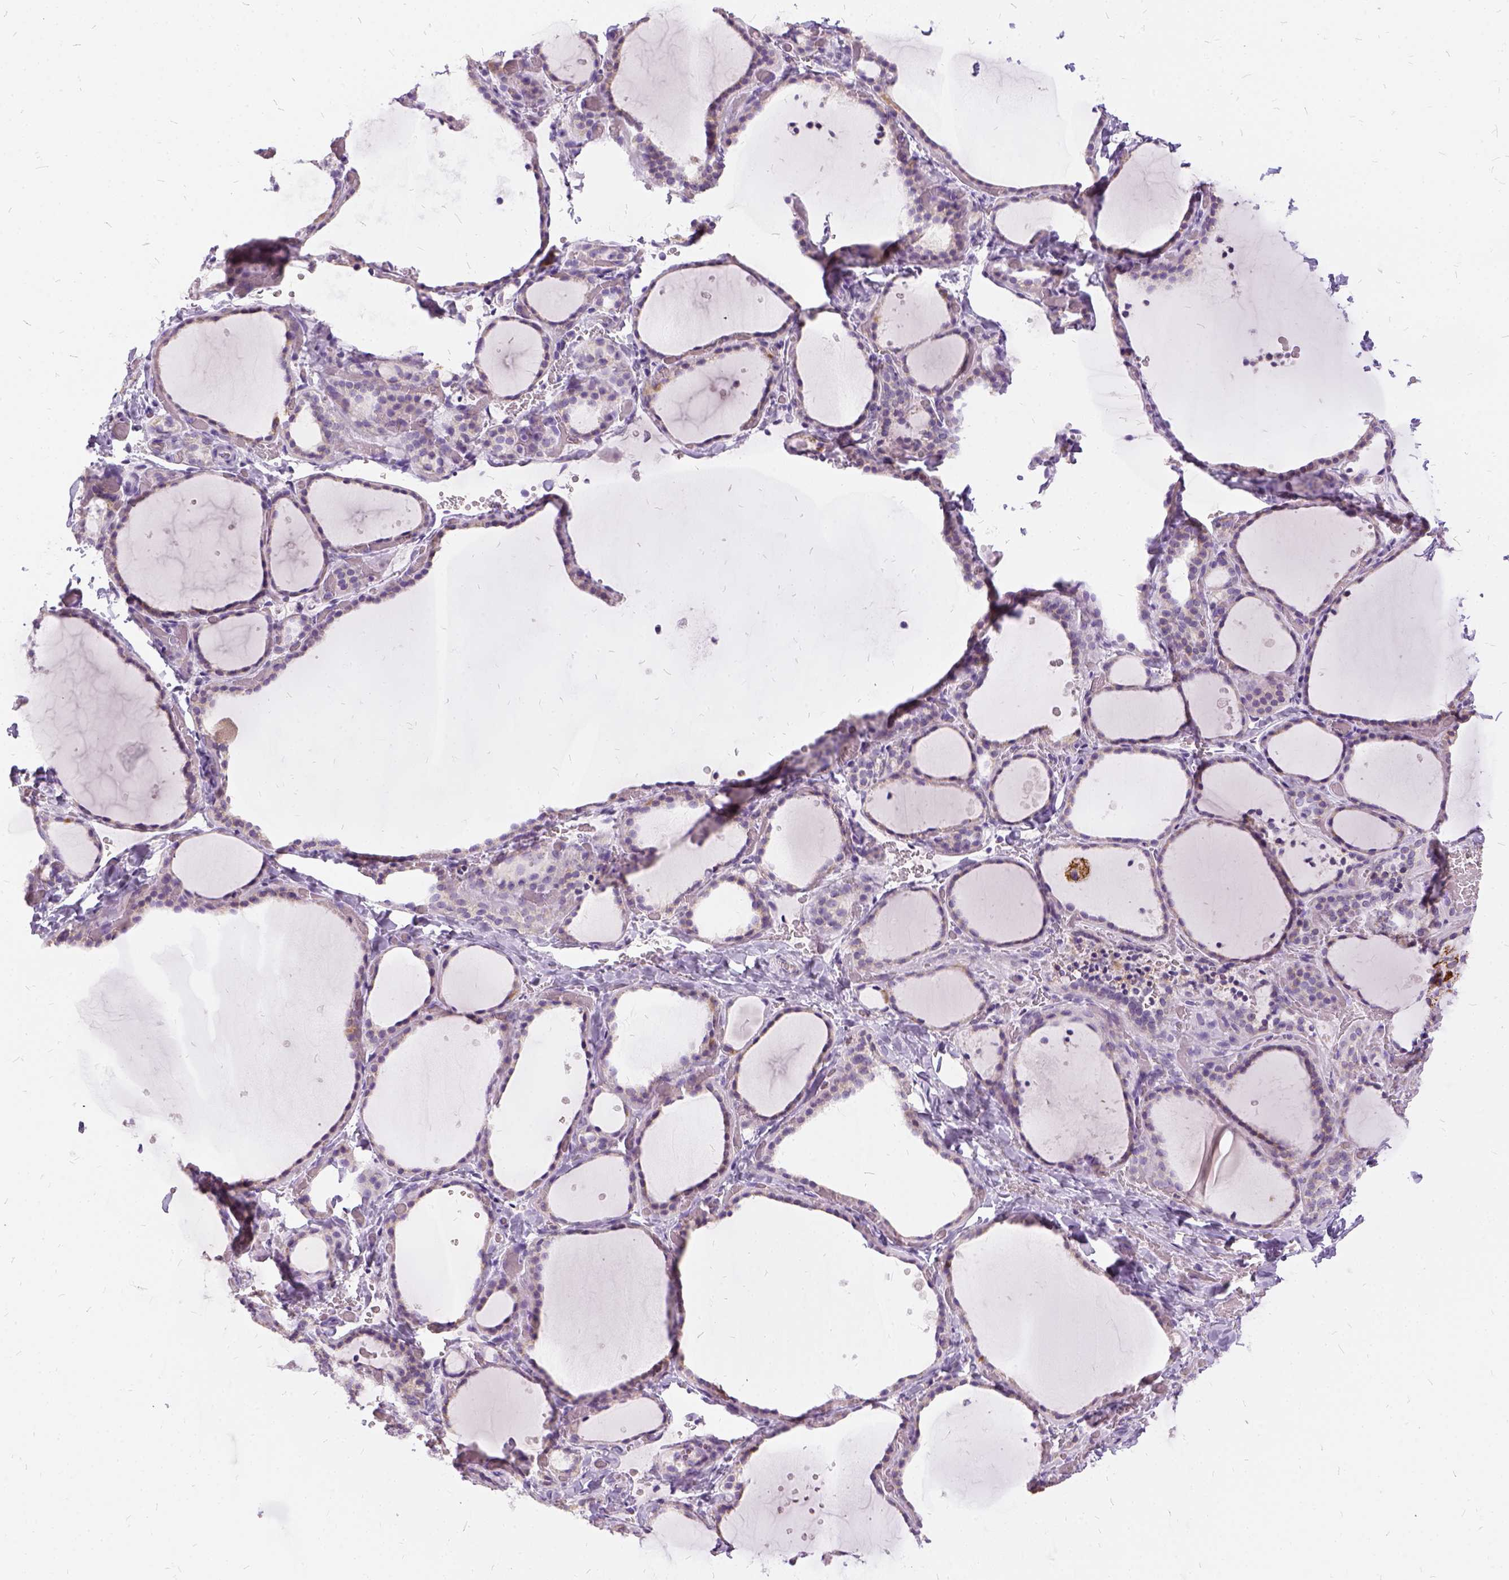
{"staining": {"intensity": "moderate", "quantity": "<25%", "location": "cytoplasmic/membranous"}, "tissue": "thyroid gland", "cell_type": "Glandular cells", "image_type": "normal", "snomed": [{"axis": "morphology", "description": "Normal tissue, NOS"}, {"axis": "topography", "description": "Thyroid gland"}], "caption": "Protein staining of benign thyroid gland displays moderate cytoplasmic/membranous expression in approximately <25% of glandular cells.", "gene": "FDX1", "patient": {"sex": "female", "age": 36}}